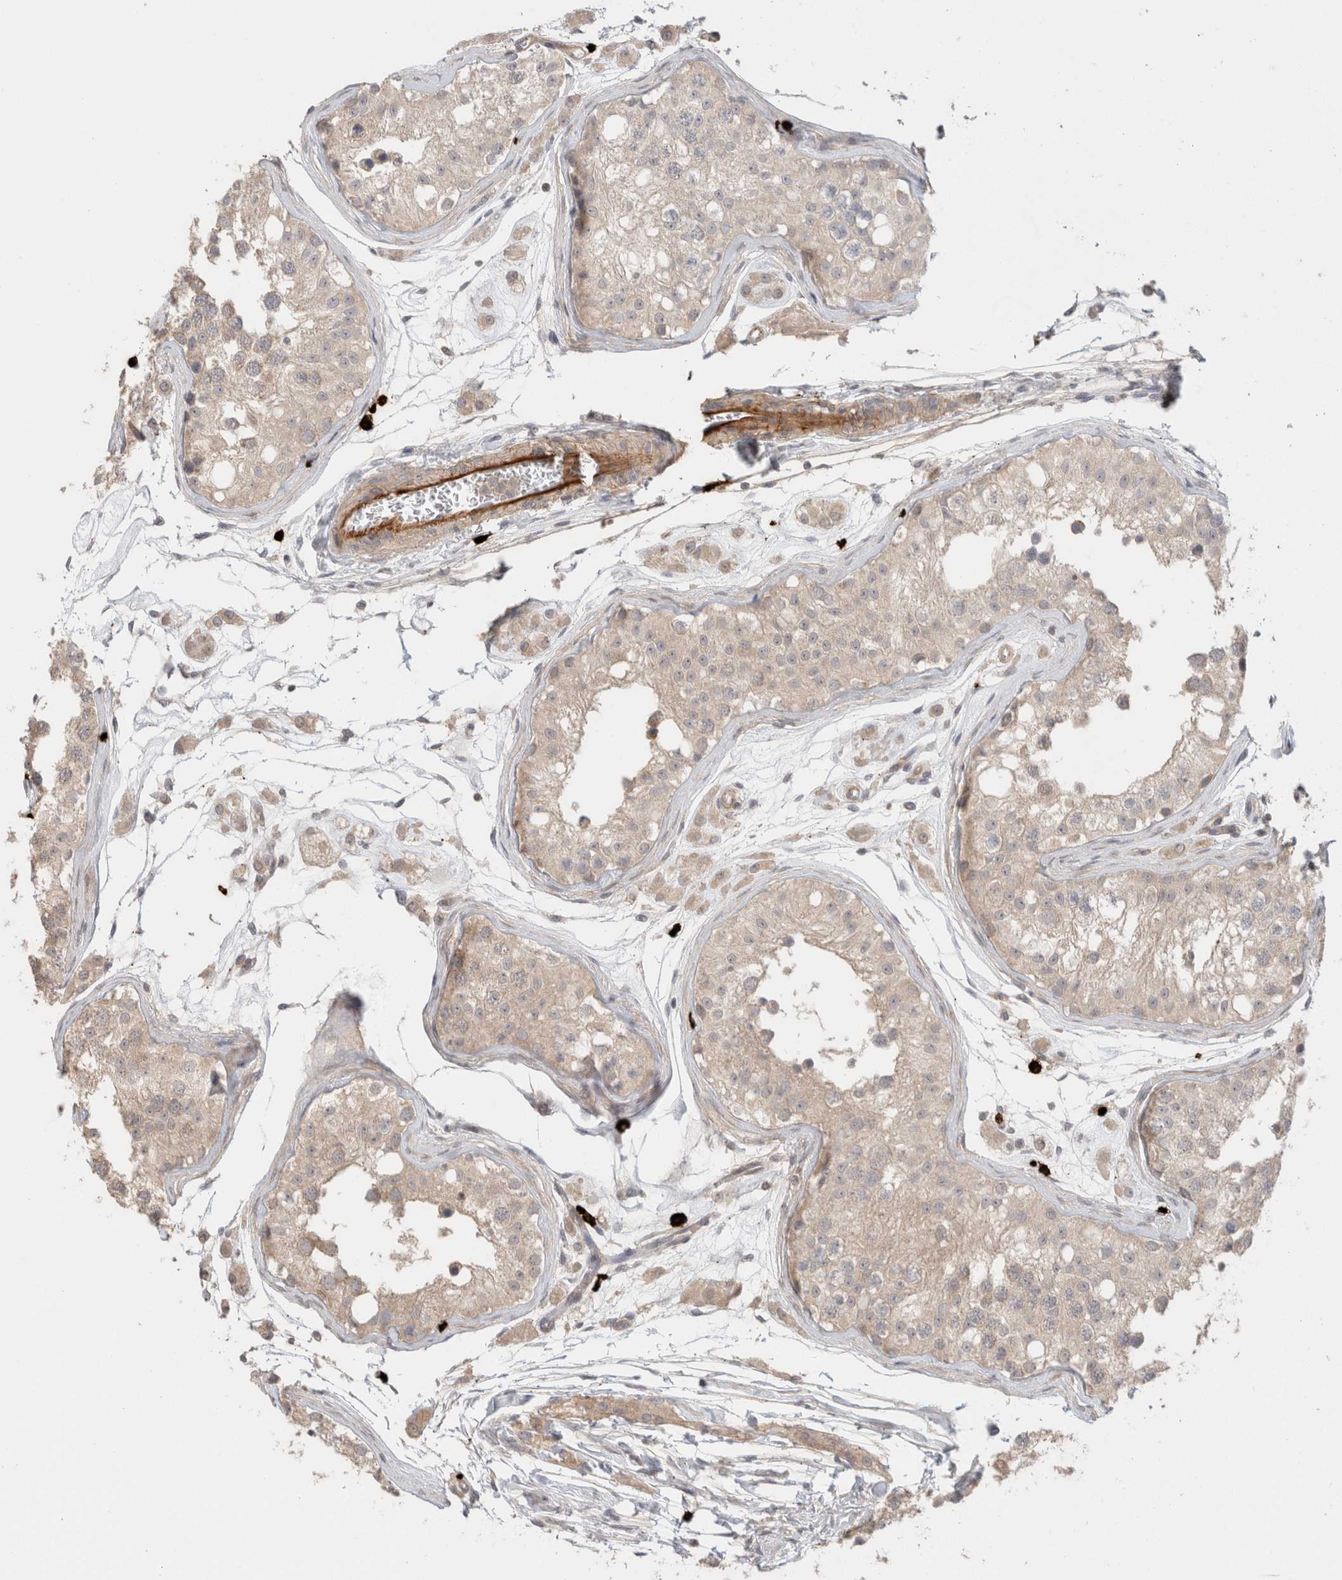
{"staining": {"intensity": "weak", "quantity": ">75%", "location": "cytoplasmic/membranous"}, "tissue": "testis", "cell_type": "Cells in seminiferous ducts", "image_type": "normal", "snomed": [{"axis": "morphology", "description": "Normal tissue, NOS"}, {"axis": "morphology", "description": "Adenocarcinoma, metastatic, NOS"}, {"axis": "topography", "description": "Testis"}], "caption": "A high-resolution histopathology image shows IHC staining of normal testis, which demonstrates weak cytoplasmic/membranous expression in about >75% of cells in seminiferous ducts.", "gene": "HSPG2", "patient": {"sex": "male", "age": 26}}